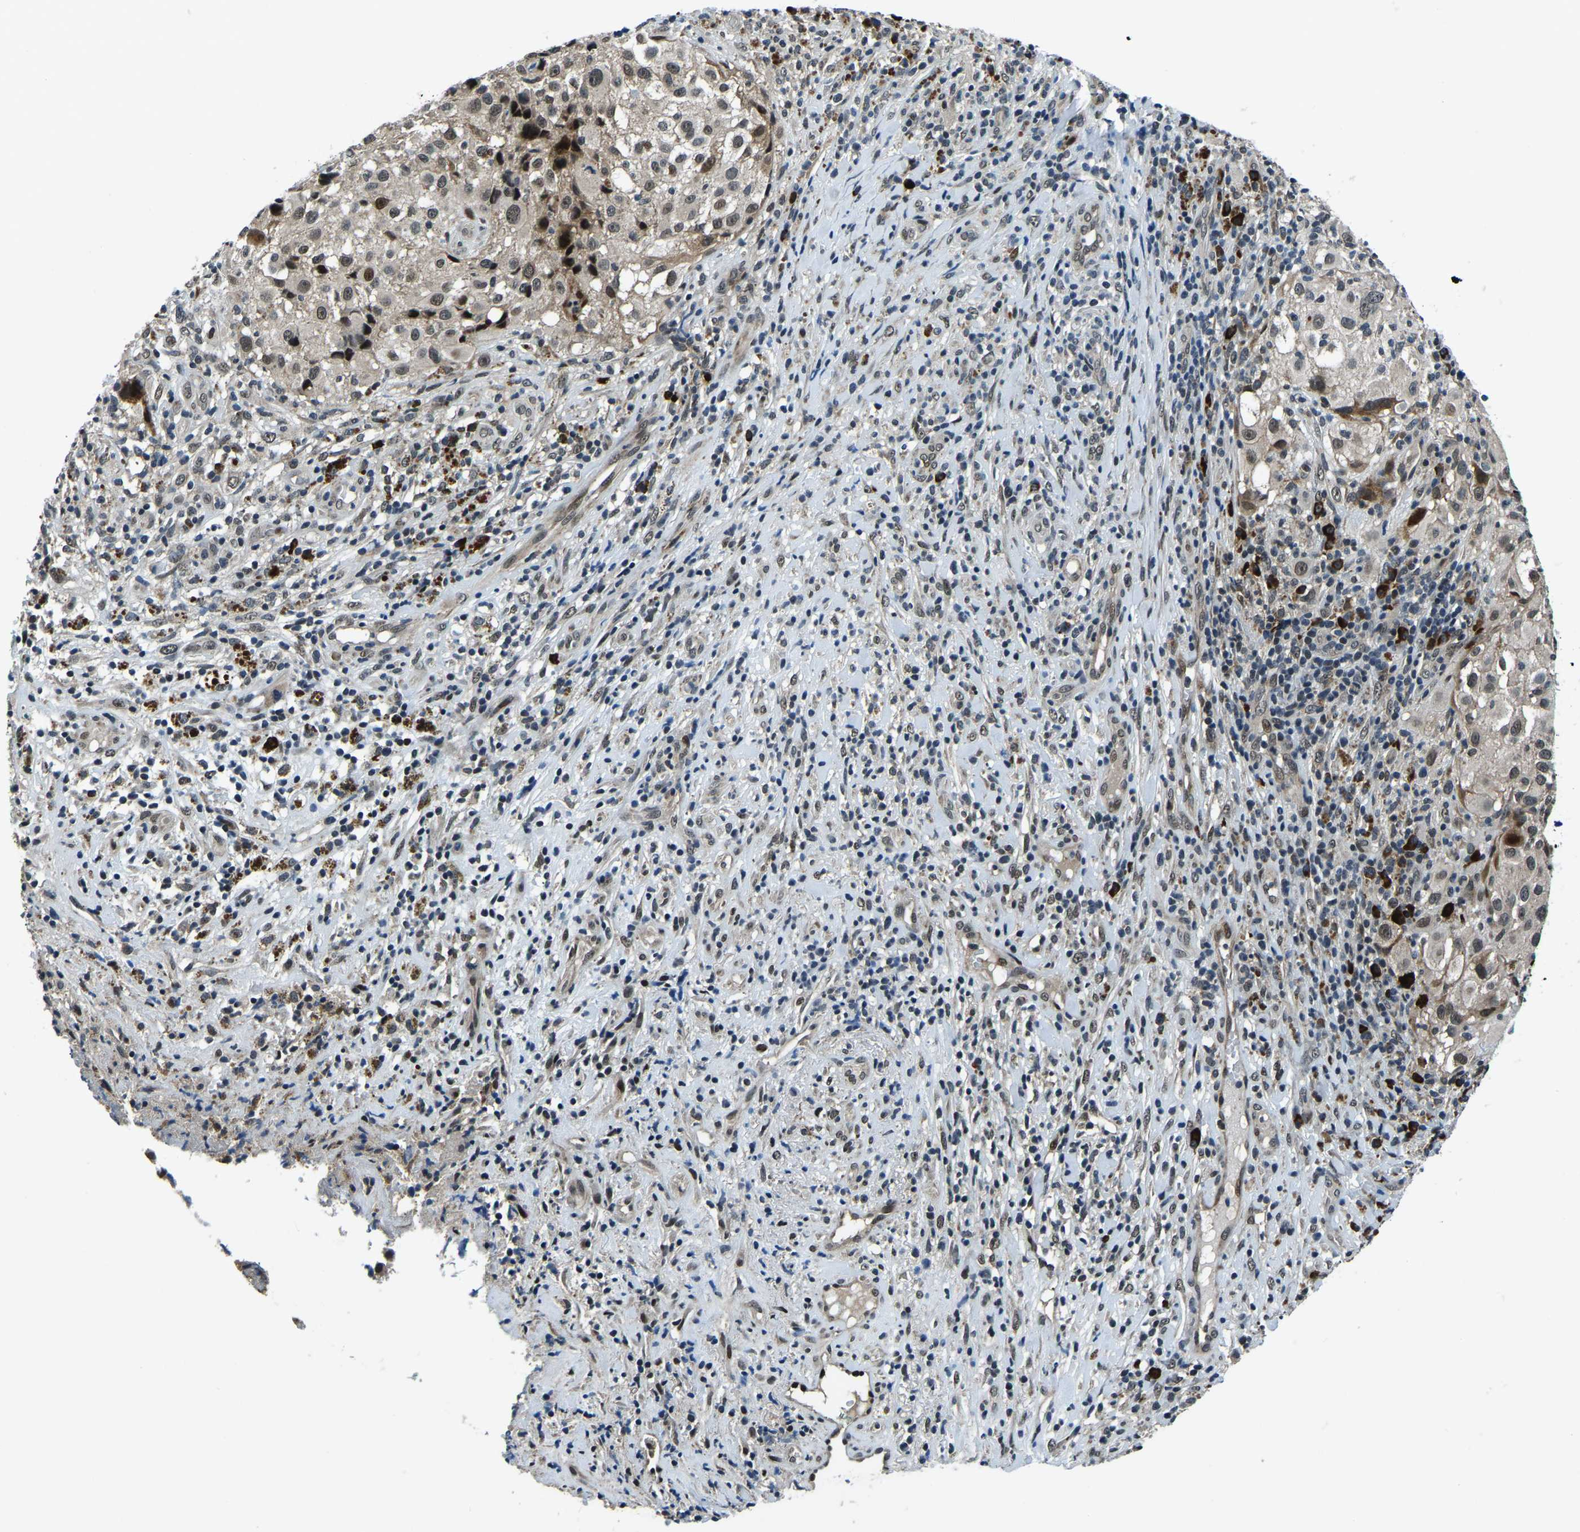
{"staining": {"intensity": "moderate", "quantity": "25%-75%", "location": "cytoplasmic/membranous,nuclear"}, "tissue": "melanoma", "cell_type": "Tumor cells", "image_type": "cancer", "snomed": [{"axis": "morphology", "description": "Necrosis, NOS"}, {"axis": "morphology", "description": "Malignant melanoma, NOS"}, {"axis": "topography", "description": "Skin"}], "caption": "Human melanoma stained for a protein (brown) displays moderate cytoplasmic/membranous and nuclear positive positivity in about 25%-75% of tumor cells.", "gene": "ING2", "patient": {"sex": "female", "age": 87}}